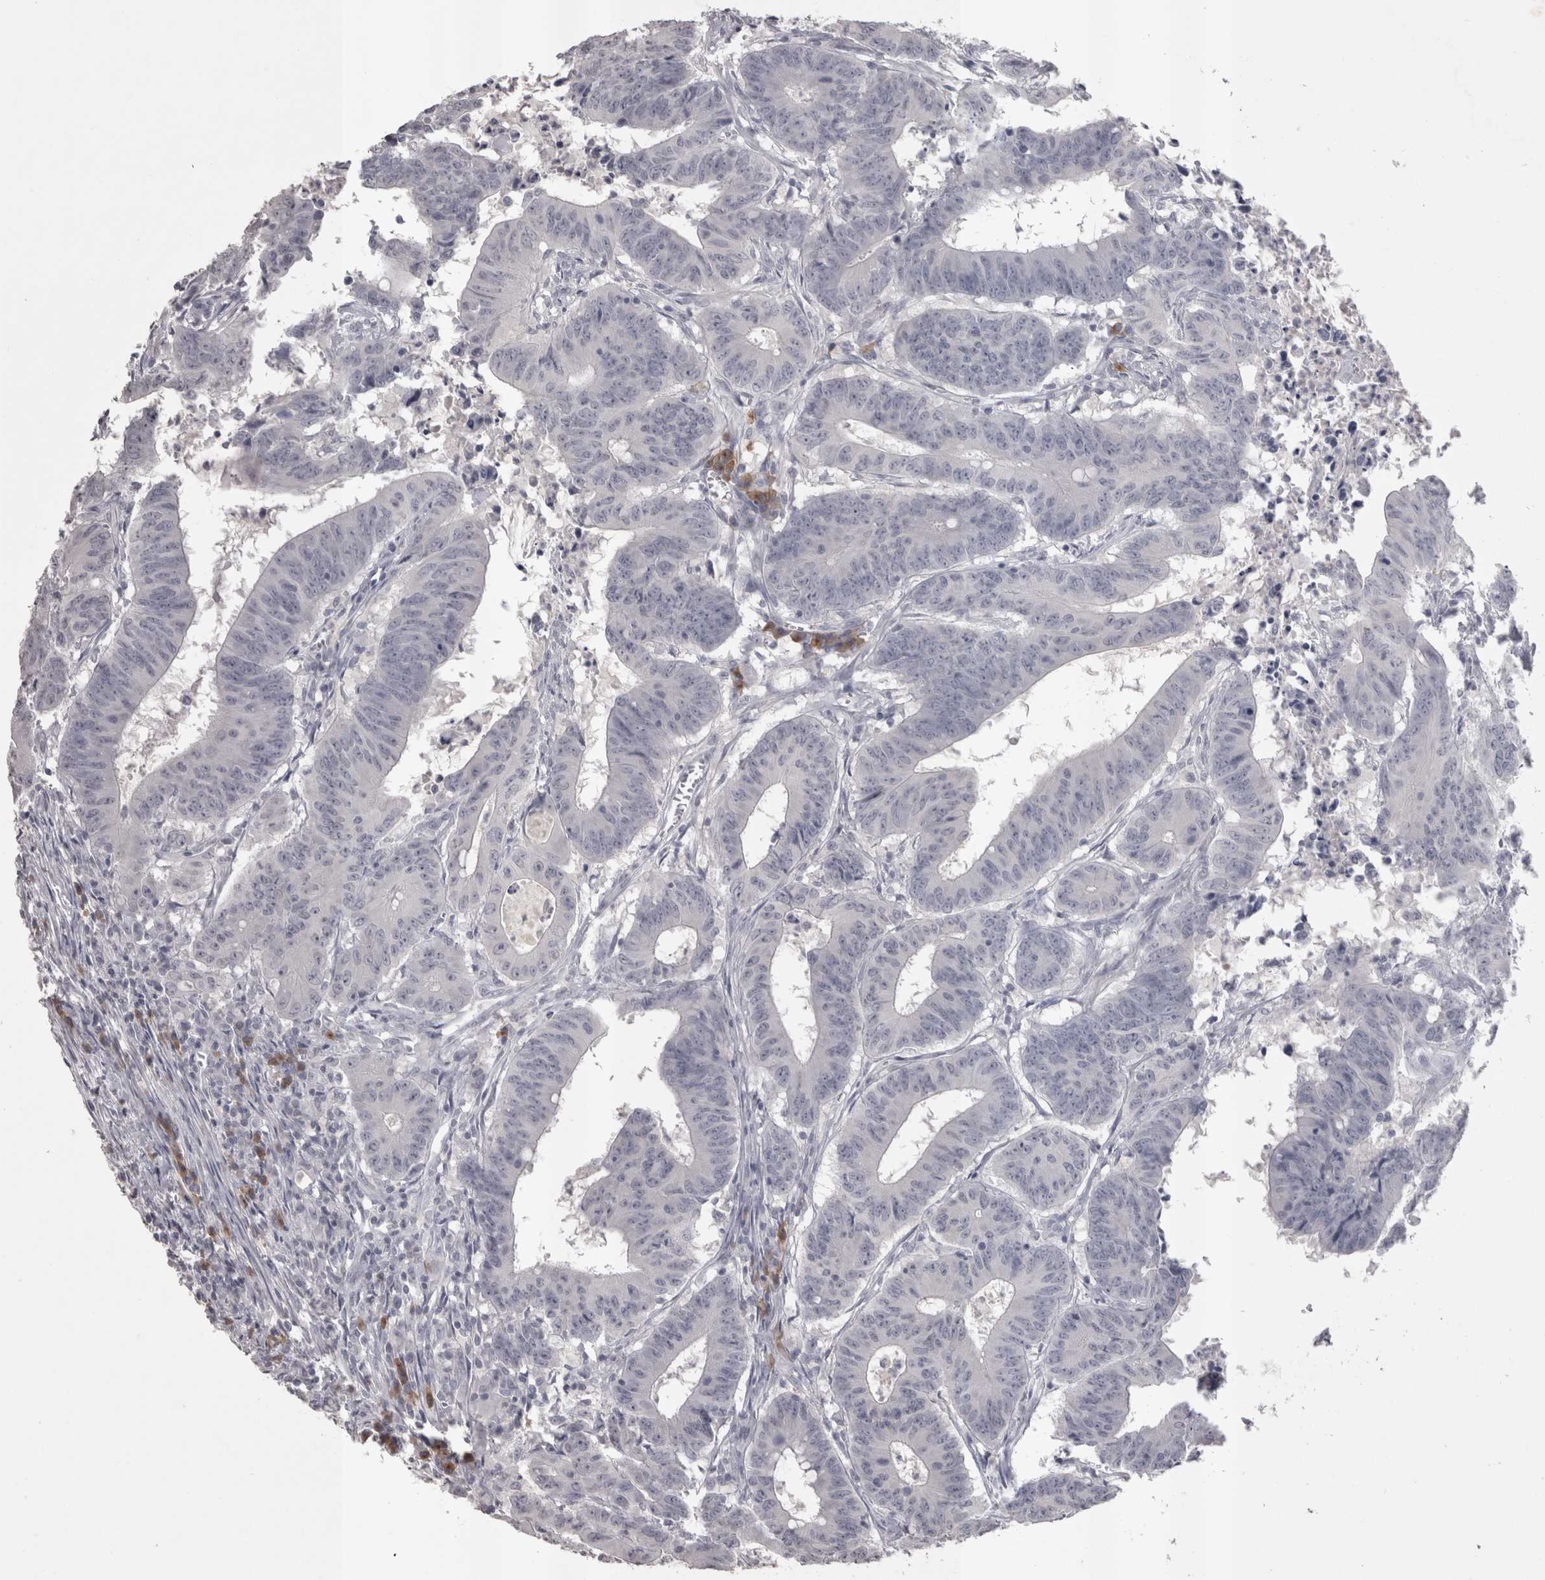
{"staining": {"intensity": "negative", "quantity": "none", "location": "none"}, "tissue": "colorectal cancer", "cell_type": "Tumor cells", "image_type": "cancer", "snomed": [{"axis": "morphology", "description": "Adenocarcinoma, NOS"}, {"axis": "topography", "description": "Colon"}], "caption": "Colorectal cancer (adenocarcinoma) stained for a protein using immunohistochemistry demonstrates no positivity tumor cells.", "gene": "LAX1", "patient": {"sex": "male", "age": 45}}